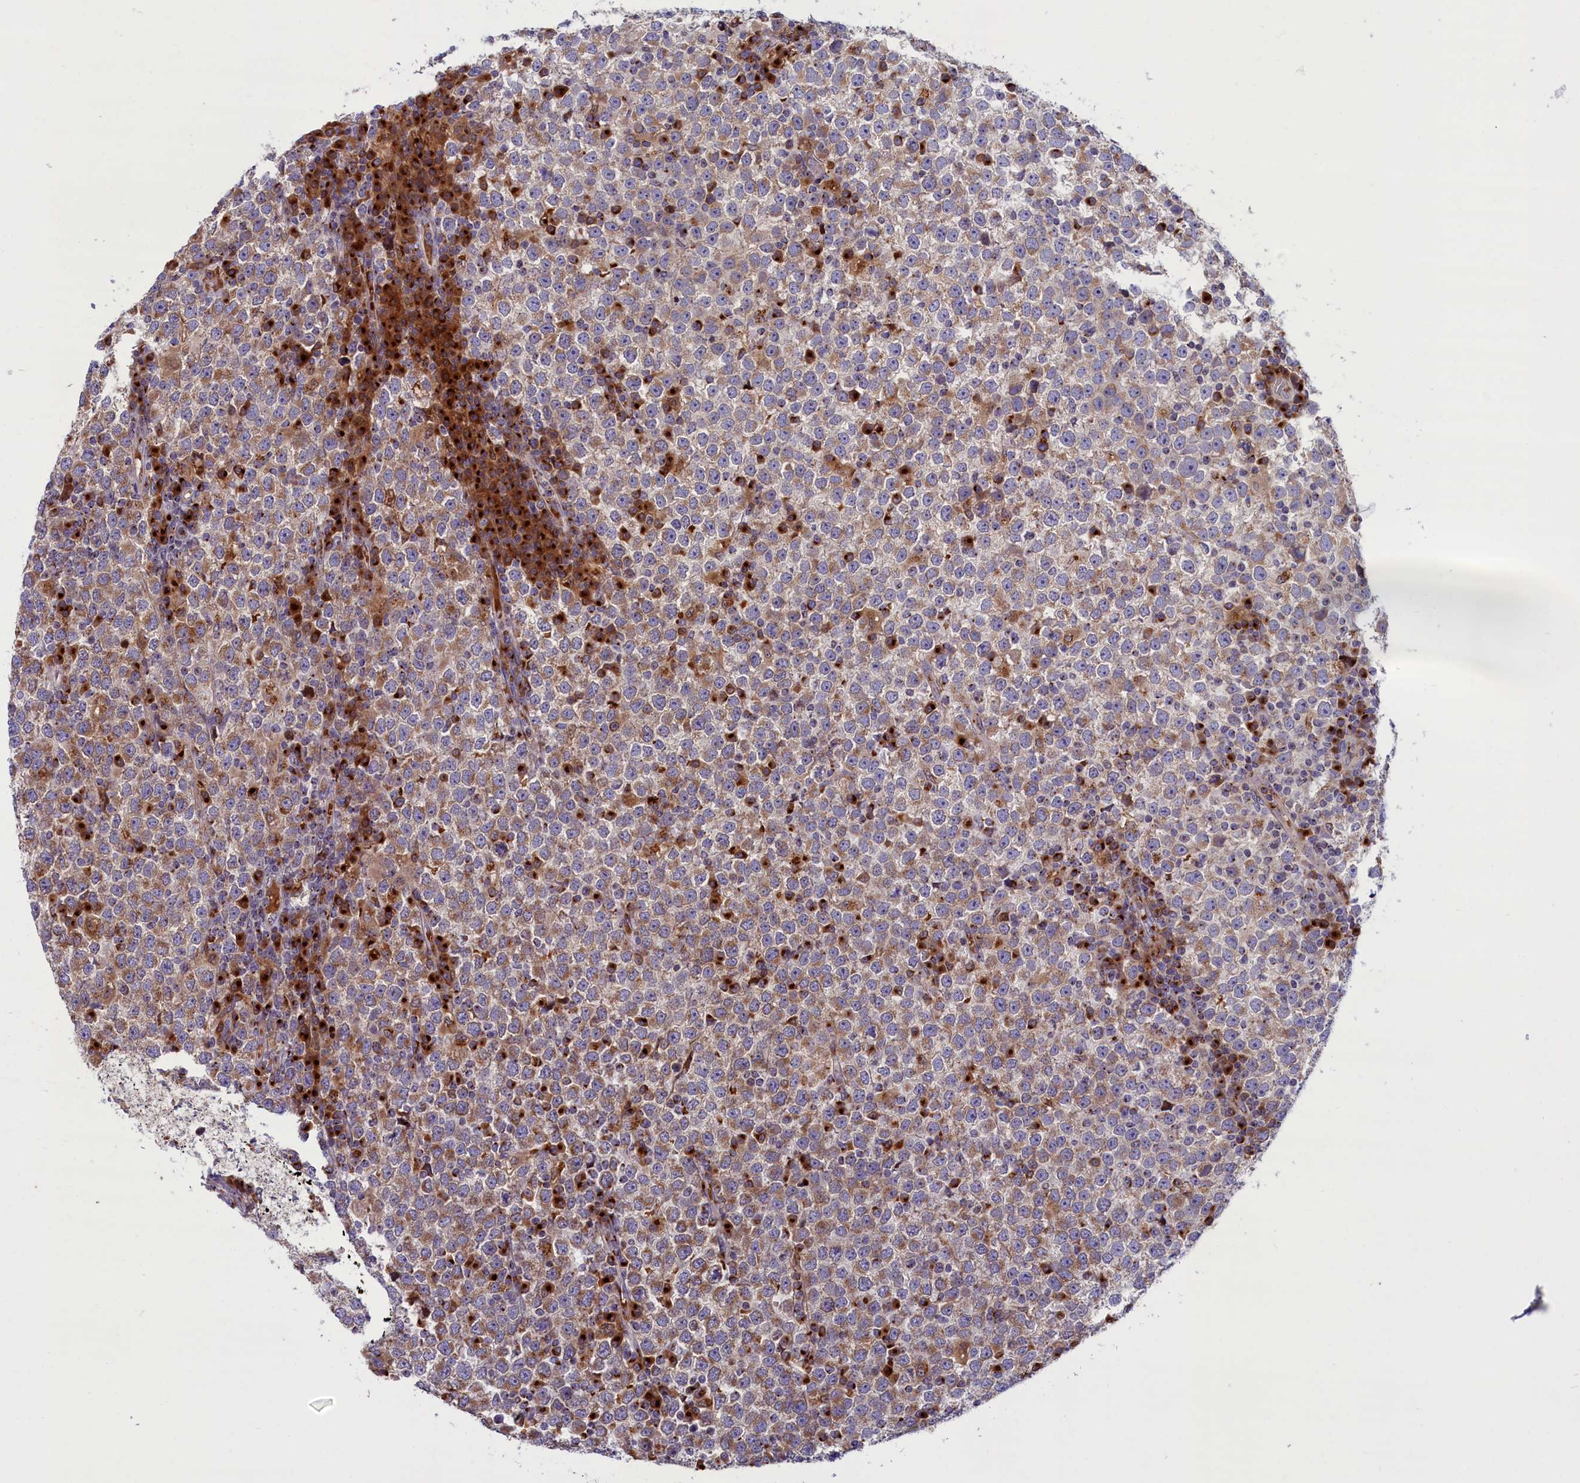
{"staining": {"intensity": "moderate", "quantity": "25%-75%", "location": "cytoplasmic/membranous"}, "tissue": "testis cancer", "cell_type": "Tumor cells", "image_type": "cancer", "snomed": [{"axis": "morphology", "description": "Seminoma, NOS"}, {"axis": "topography", "description": "Testis"}], "caption": "An IHC histopathology image of tumor tissue is shown. Protein staining in brown shows moderate cytoplasmic/membranous positivity in seminoma (testis) within tumor cells. (DAB (3,3'-diaminobenzidine) IHC, brown staining for protein, blue staining for nuclei).", "gene": "BLVRB", "patient": {"sex": "male", "age": 65}}